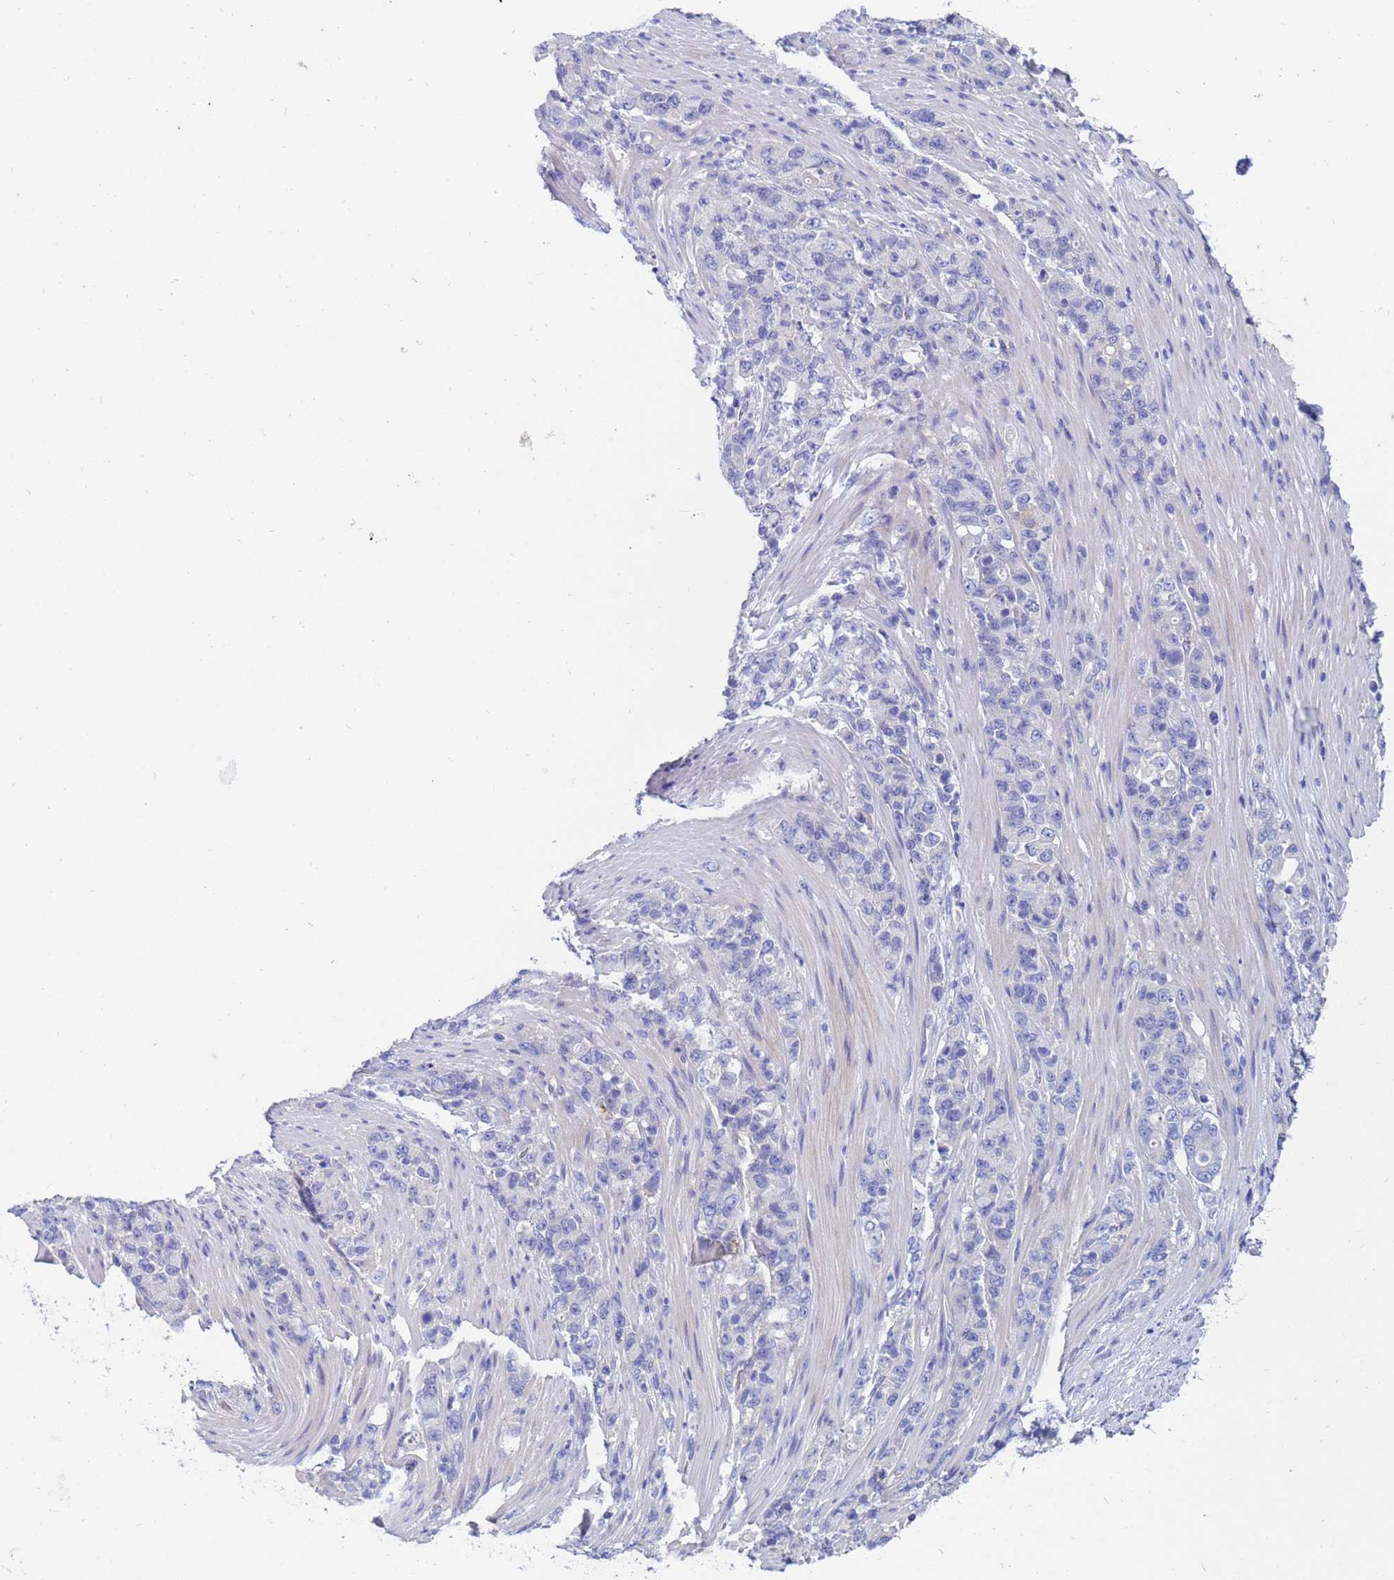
{"staining": {"intensity": "negative", "quantity": "none", "location": "none"}, "tissue": "stomach cancer", "cell_type": "Tumor cells", "image_type": "cancer", "snomed": [{"axis": "morphology", "description": "Normal tissue, NOS"}, {"axis": "morphology", "description": "Adenocarcinoma, NOS"}, {"axis": "topography", "description": "Stomach"}], "caption": "Immunohistochemical staining of stomach cancer demonstrates no significant expression in tumor cells.", "gene": "UBE2O", "patient": {"sex": "female", "age": 79}}